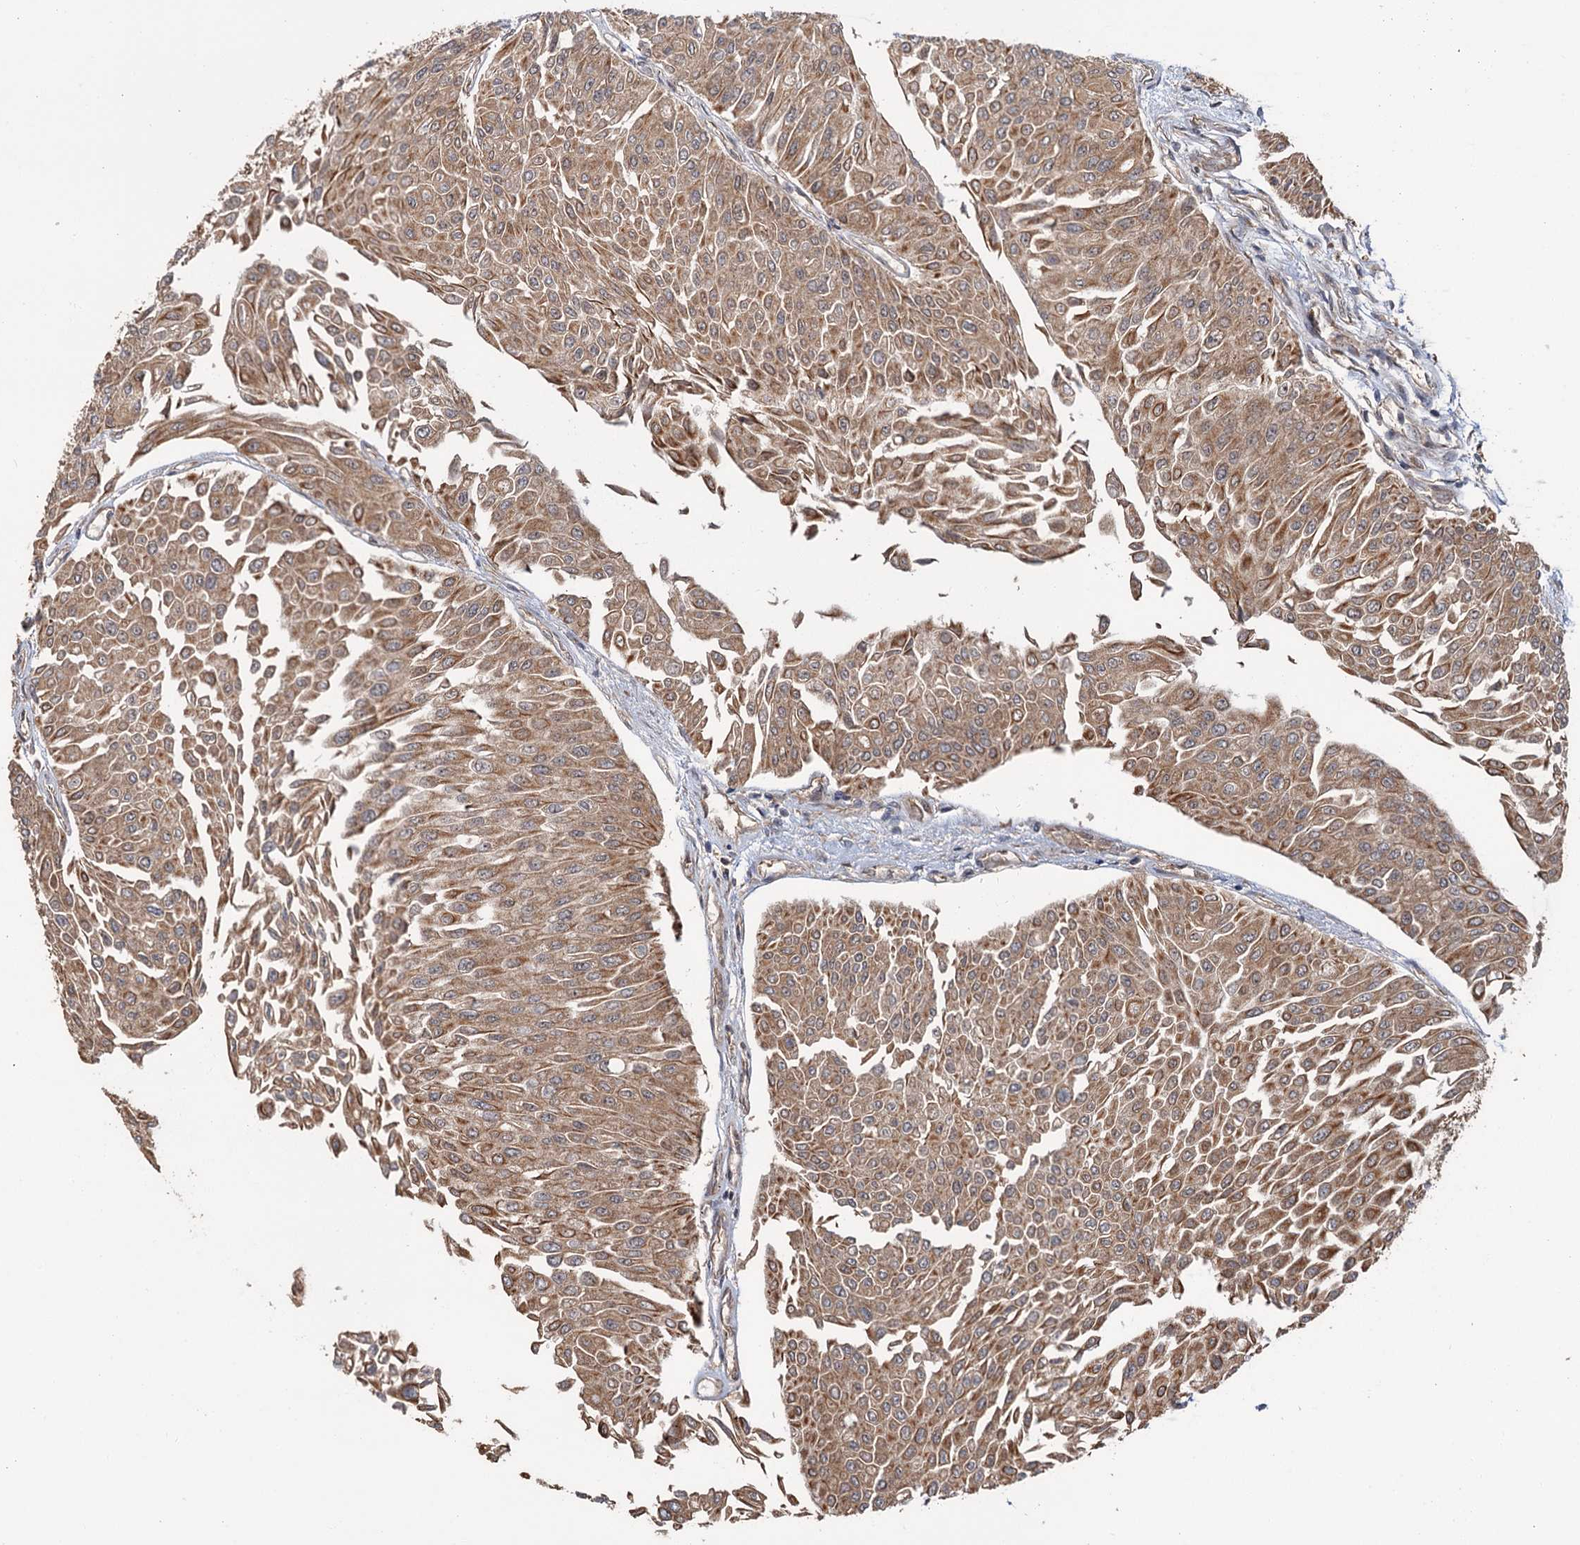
{"staining": {"intensity": "moderate", "quantity": ">75%", "location": "cytoplasmic/membranous"}, "tissue": "urothelial cancer", "cell_type": "Tumor cells", "image_type": "cancer", "snomed": [{"axis": "morphology", "description": "Urothelial carcinoma, Low grade"}, {"axis": "topography", "description": "Urinary bladder"}], "caption": "Immunohistochemistry (DAB) staining of urothelial cancer reveals moderate cytoplasmic/membranous protein expression in about >75% of tumor cells. The staining was performed using DAB, with brown indicating positive protein expression. Nuclei are stained blue with hematoxylin.", "gene": "KANSL2", "patient": {"sex": "male", "age": 67}}